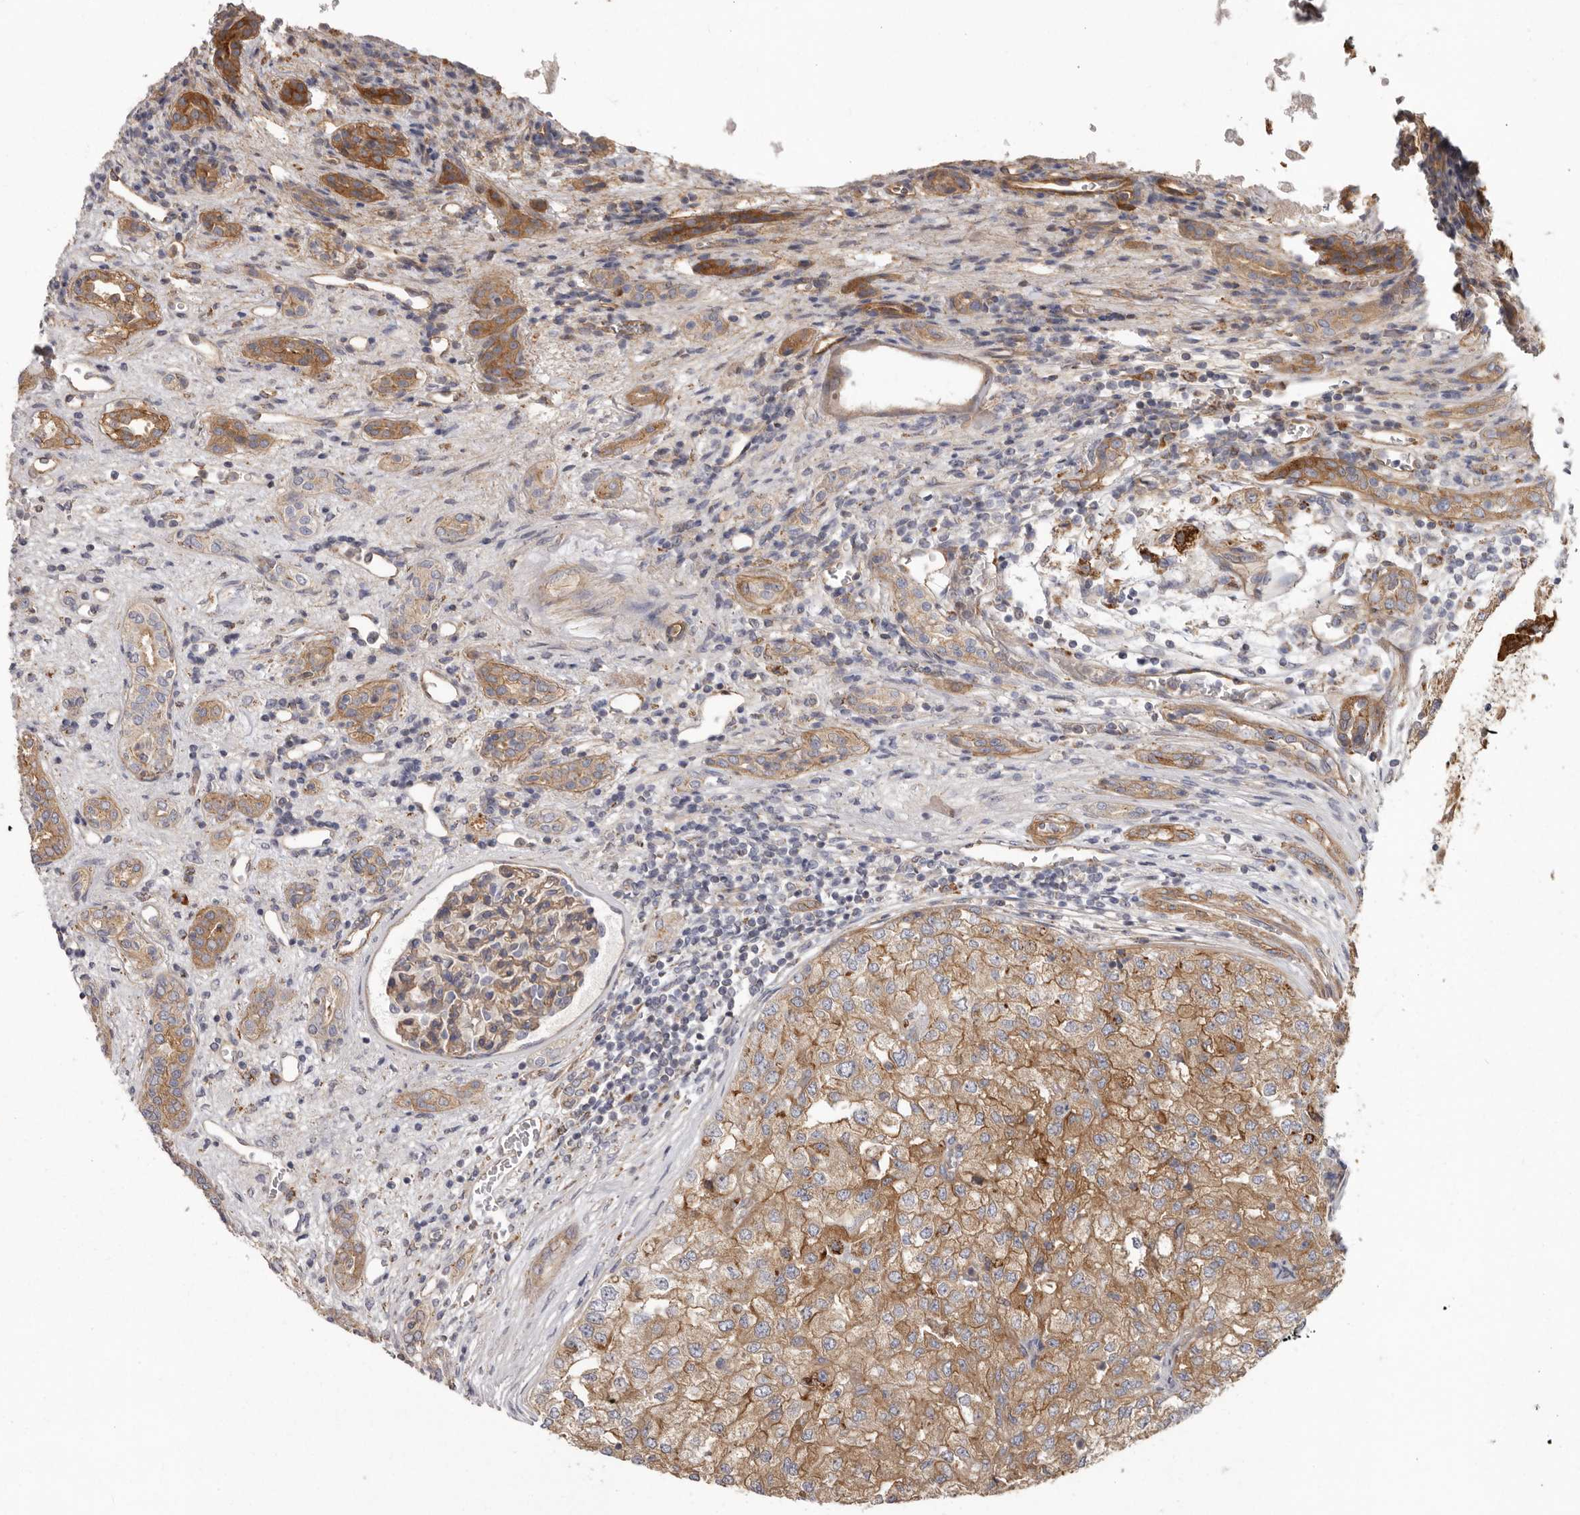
{"staining": {"intensity": "moderate", "quantity": ">75%", "location": "cytoplasmic/membranous"}, "tissue": "renal cancer", "cell_type": "Tumor cells", "image_type": "cancer", "snomed": [{"axis": "morphology", "description": "Adenocarcinoma, NOS"}, {"axis": "topography", "description": "Kidney"}], "caption": "Immunohistochemical staining of adenocarcinoma (renal) shows medium levels of moderate cytoplasmic/membranous expression in about >75% of tumor cells.", "gene": "ENAH", "patient": {"sex": "female", "age": 54}}